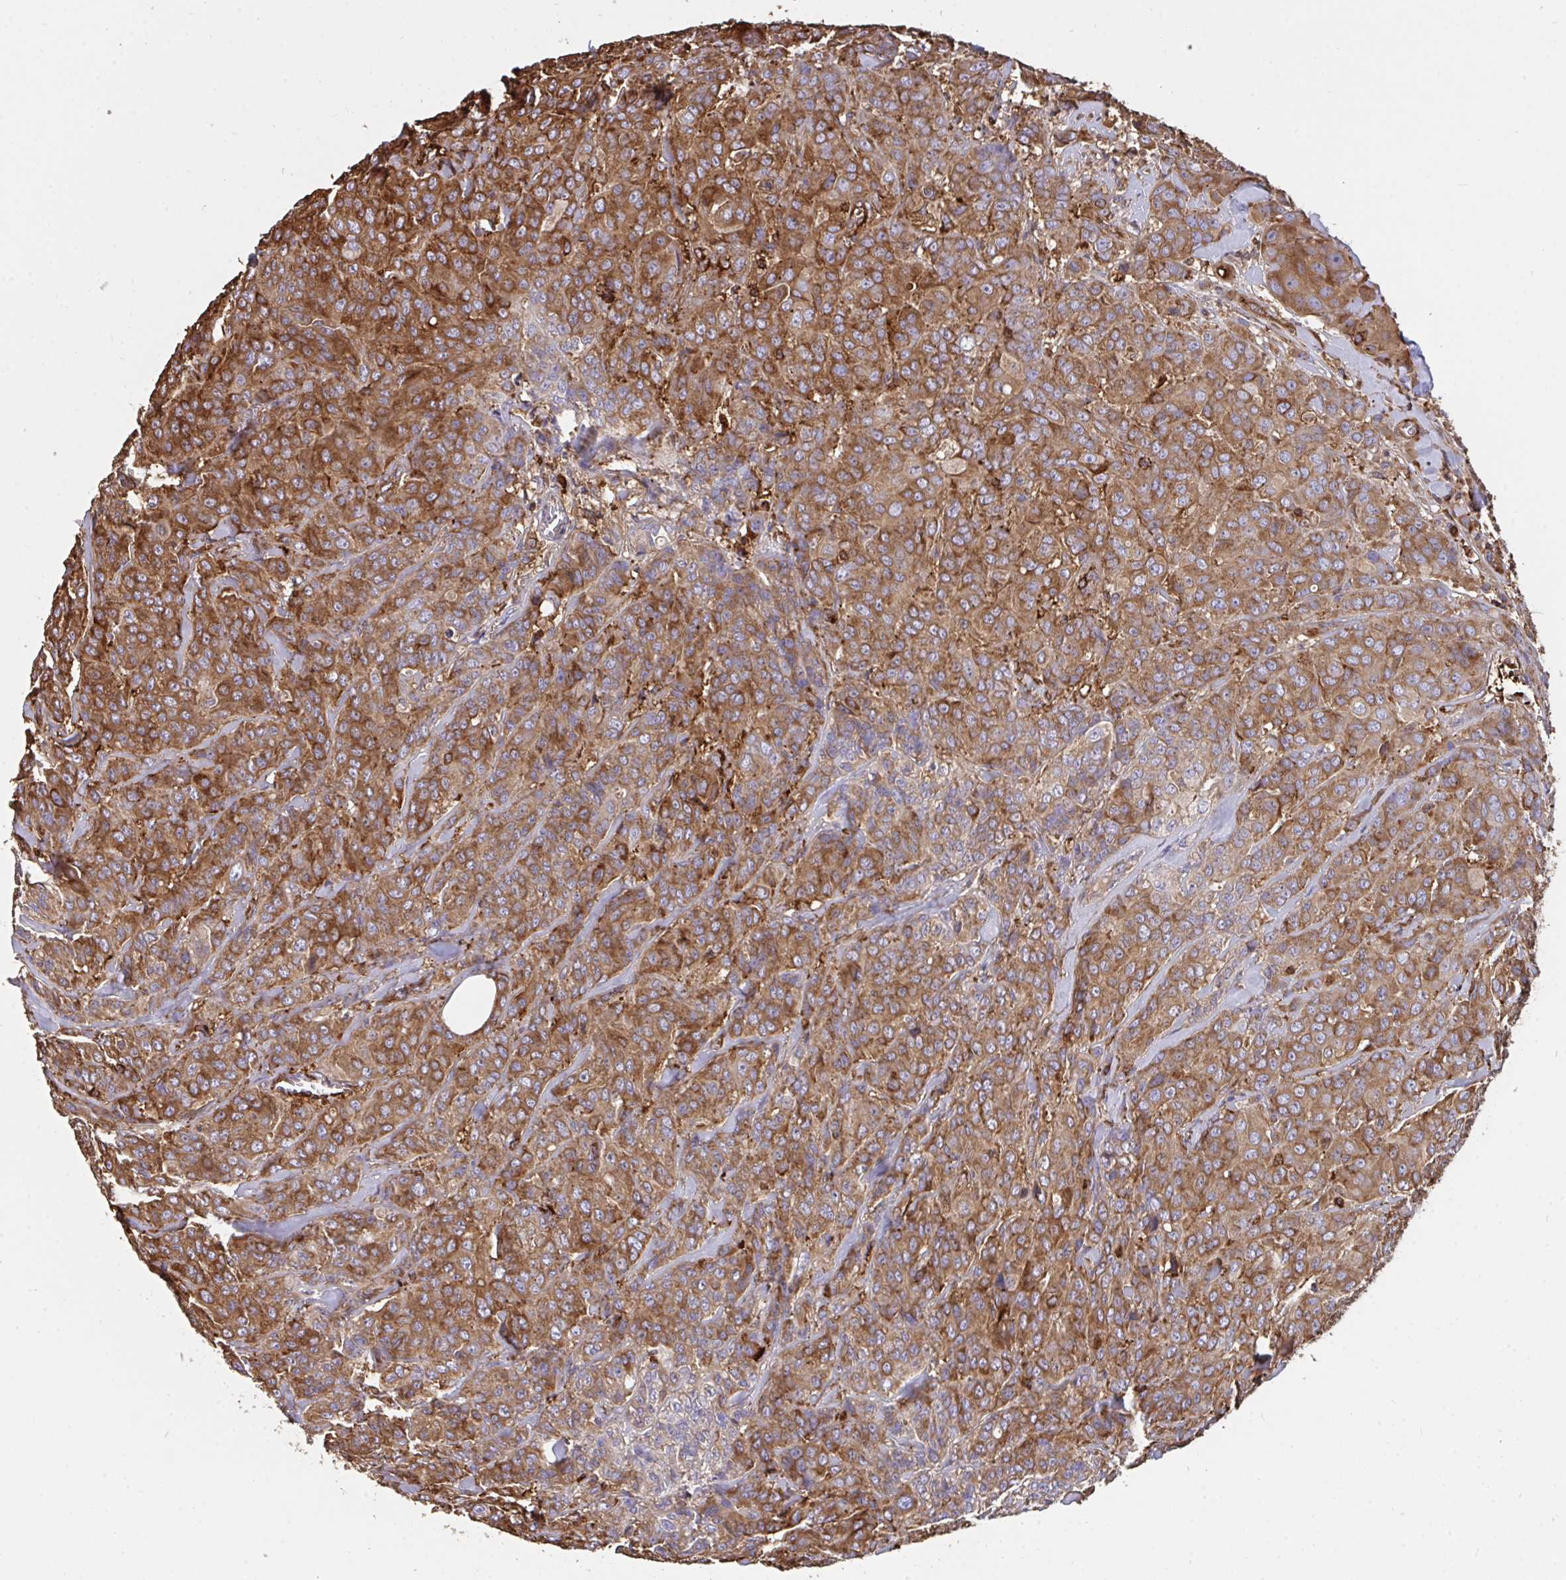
{"staining": {"intensity": "moderate", "quantity": ">75%", "location": "cytoplasmic/membranous"}, "tissue": "breast cancer", "cell_type": "Tumor cells", "image_type": "cancer", "snomed": [{"axis": "morphology", "description": "Normal tissue, NOS"}, {"axis": "morphology", "description": "Duct carcinoma"}, {"axis": "topography", "description": "Breast"}], "caption": "A brown stain labels moderate cytoplasmic/membranous staining of a protein in breast cancer tumor cells. (Stains: DAB (3,3'-diaminobenzidine) in brown, nuclei in blue, Microscopy: brightfield microscopy at high magnification).", "gene": "CFL1", "patient": {"sex": "female", "age": 43}}